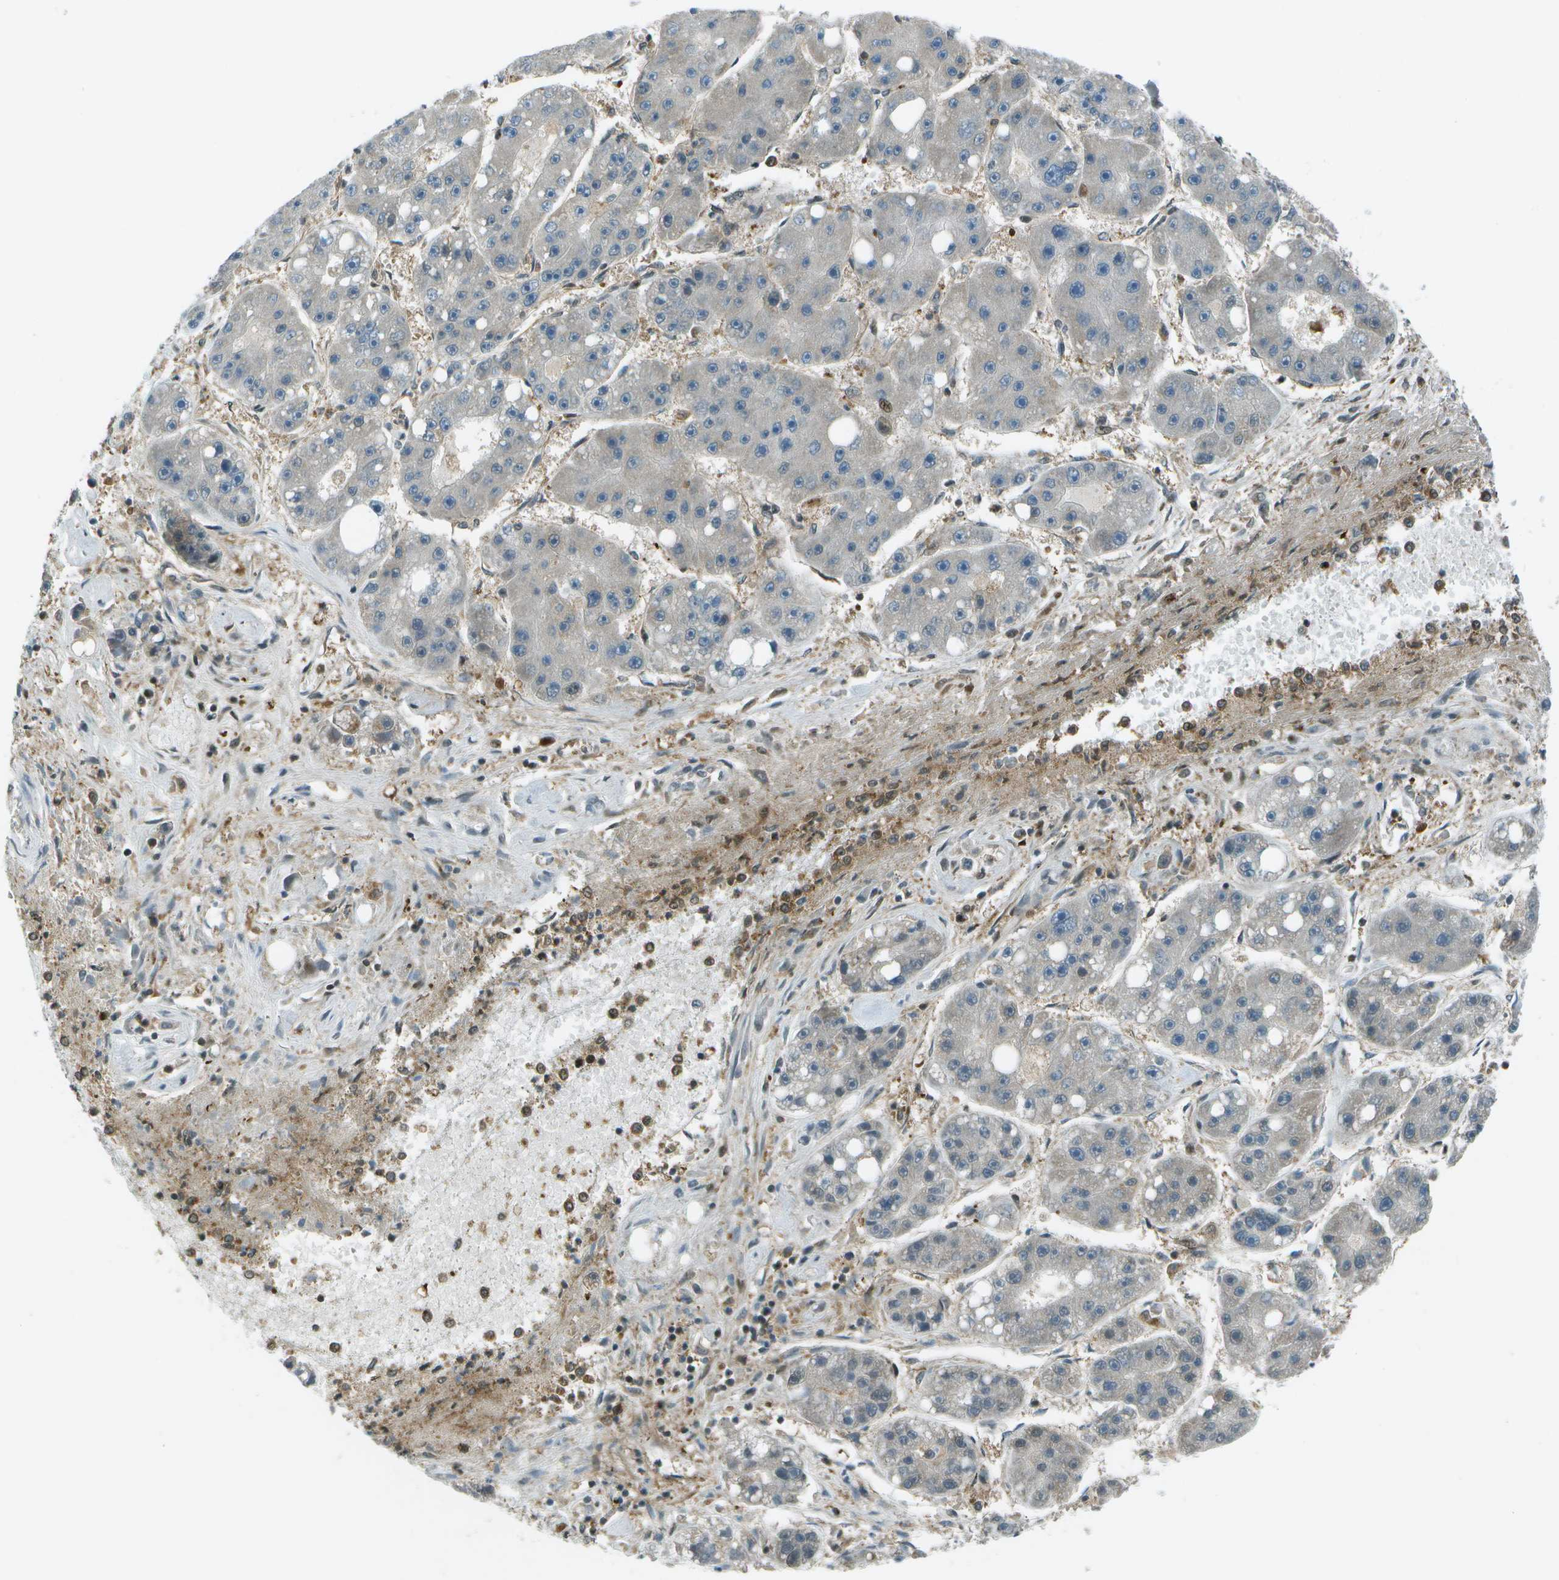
{"staining": {"intensity": "negative", "quantity": "none", "location": "none"}, "tissue": "liver cancer", "cell_type": "Tumor cells", "image_type": "cancer", "snomed": [{"axis": "morphology", "description": "Carcinoma, Hepatocellular, NOS"}, {"axis": "topography", "description": "Liver"}], "caption": "Immunohistochemistry photomicrograph of neoplastic tissue: liver cancer stained with DAB demonstrates no significant protein expression in tumor cells. The staining was performed using DAB to visualize the protein expression in brown, while the nuclei were stained in blue with hematoxylin (Magnification: 20x).", "gene": "TMEM19", "patient": {"sex": "female", "age": 61}}